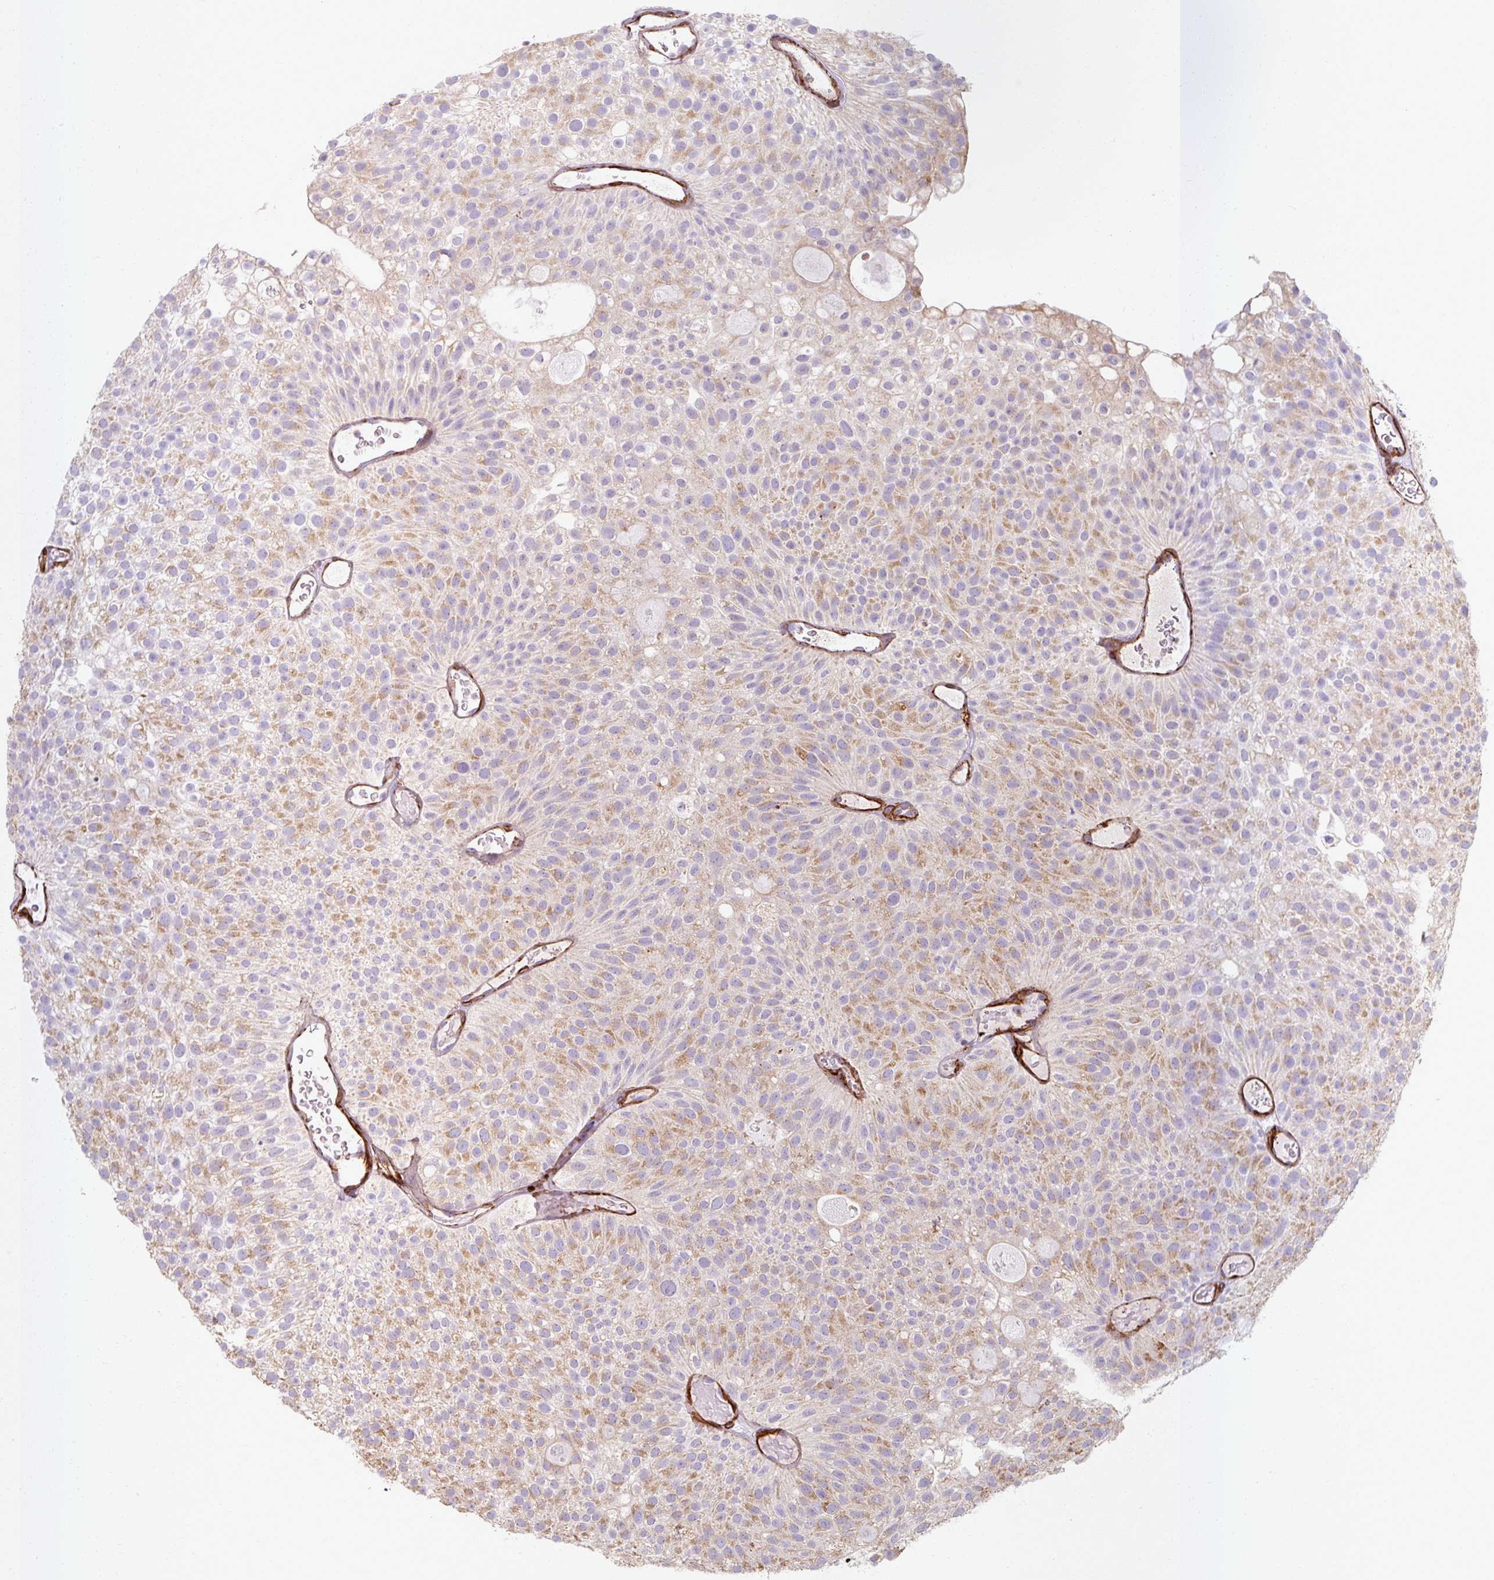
{"staining": {"intensity": "weak", "quantity": "25%-75%", "location": "cytoplasmic/membranous"}, "tissue": "urothelial cancer", "cell_type": "Tumor cells", "image_type": "cancer", "snomed": [{"axis": "morphology", "description": "Urothelial carcinoma, Low grade"}, {"axis": "topography", "description": "Urinary bladder"}], "caption": "Protein staining of urothelial carcinoma (low-grade) tissue reveals weak cytoplasmic/membranous expression in approximately 25%-75% of tumor cells.", "gene": "MRPS5", "patient": {"sex": "male", "age": 78}}